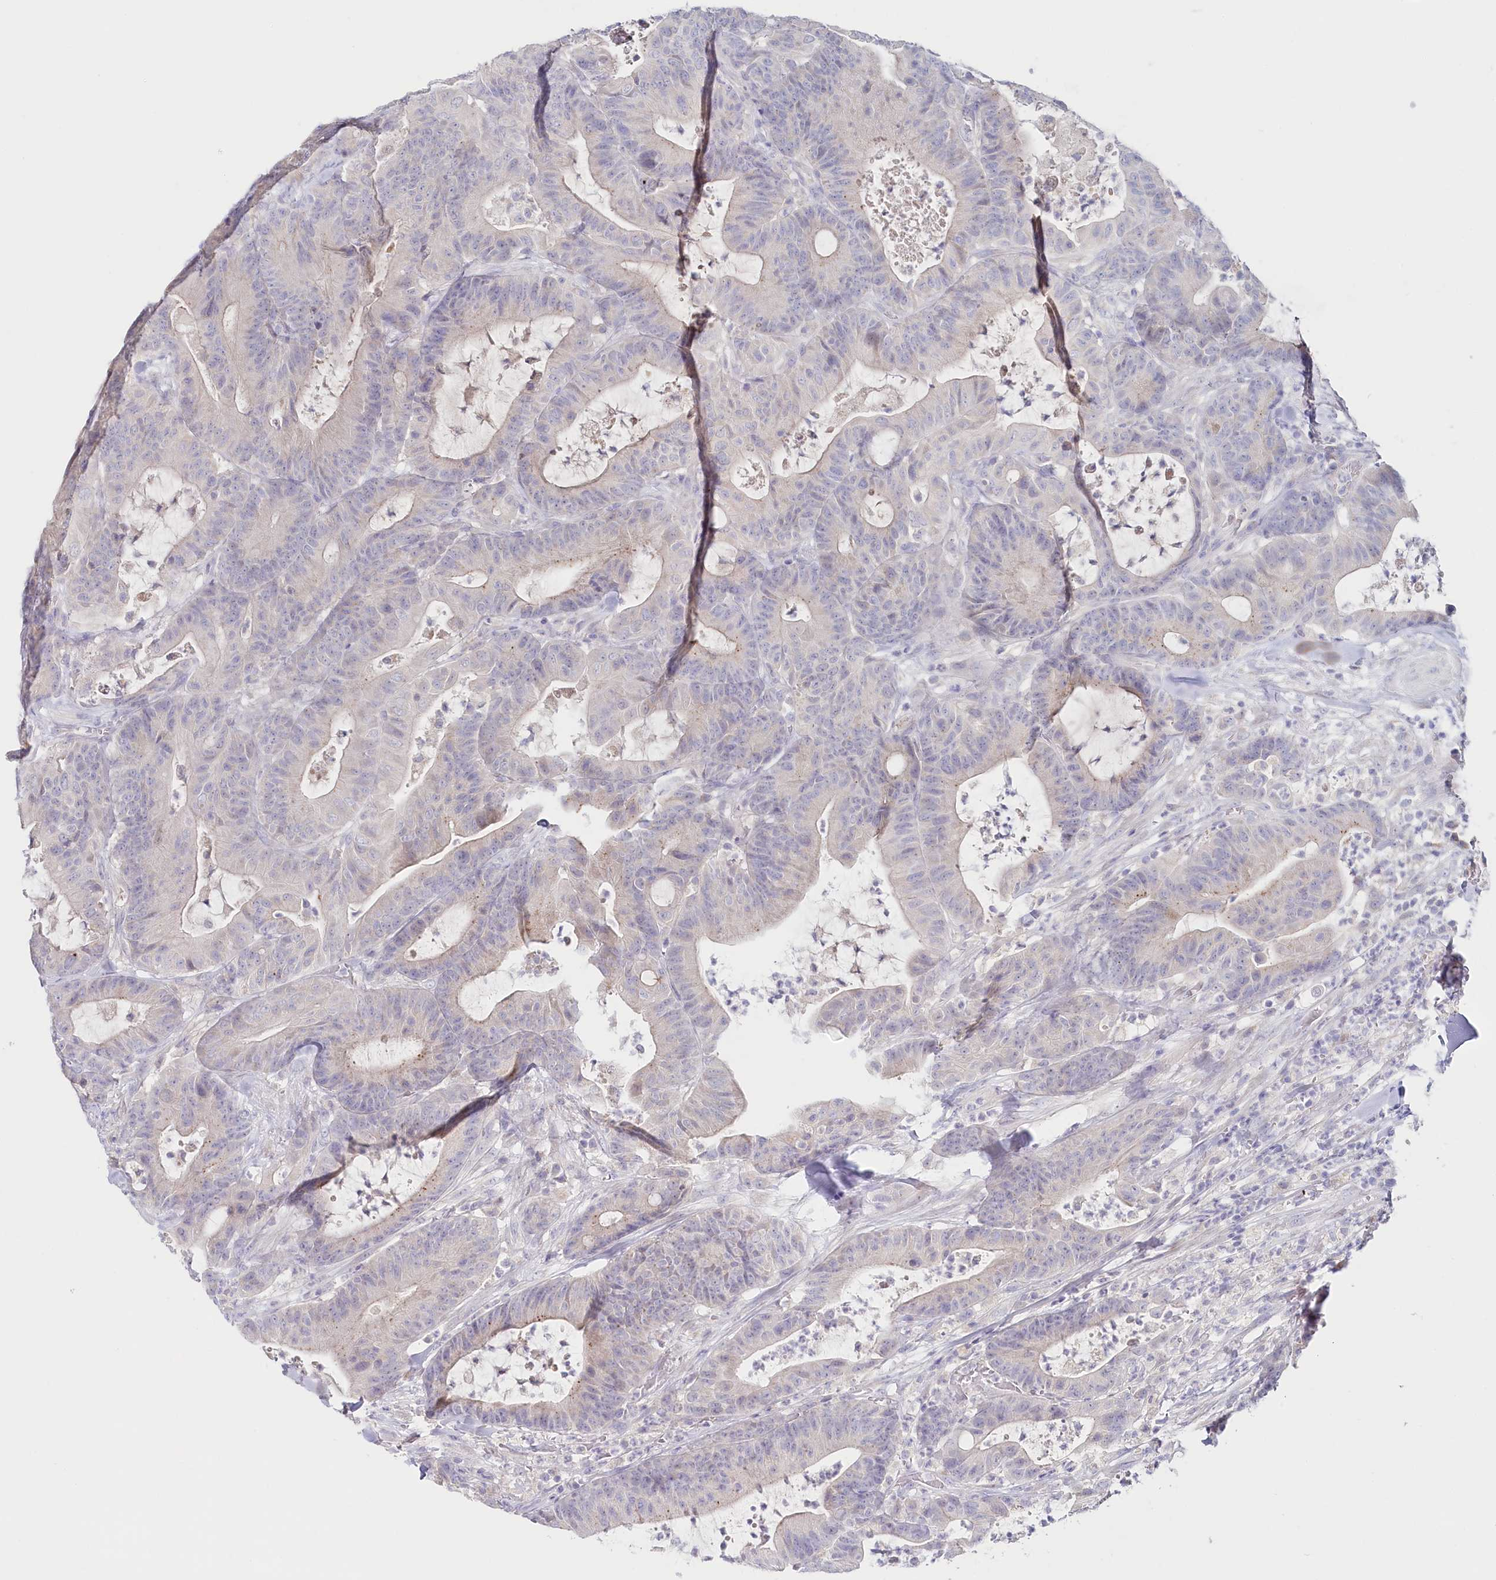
{"staining": {"intensity": "negative", "quantity": "none", "location": "none"}, "tissue": "colorectal cancer", "cell_type": "Tumor cells", "image_type": "cancer", "snomed": [{"axis": "morphology", "description": "Adenocarcinoma, NOS"}, {"axis": "topography", "description": "Colon"}], "caption": "There is no significant staining in tumor cells of colorectal cancer (adenocarcinoma). (DAB (3,3'-diaminobenzidine) immunohistochemistry (IHC) visualized using brightfield microscopy, high magnification).", "gene": "PSAPL1", "patient": {"sex": "female", "age": 84}}